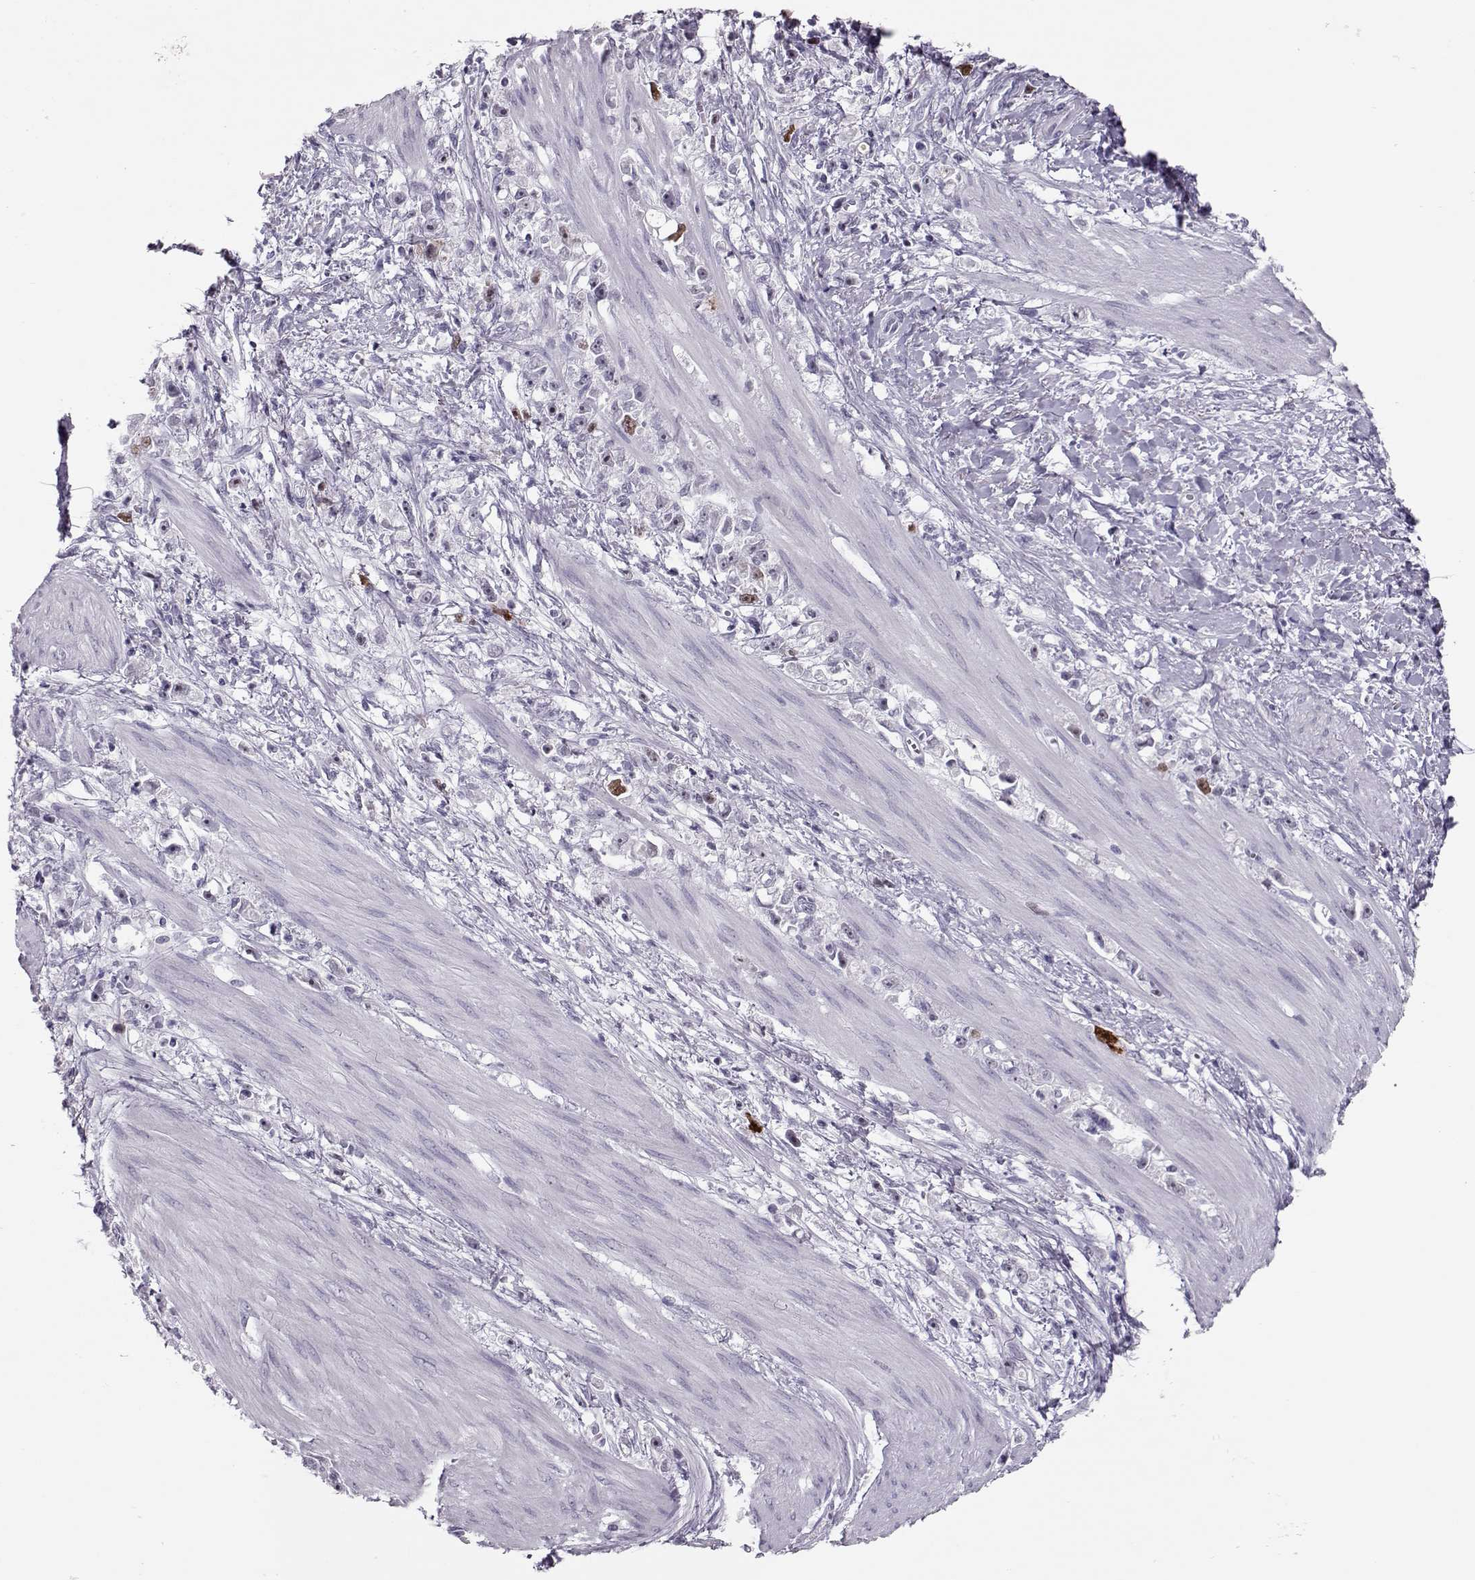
{"staining": {"intensity": "moderate", "quantity": "<25%", "location": "nuclear"}, "tissue": "stomach cancer", "cell_type": "Tumor cells", "image_type": "cancer", "snomed": [{"axis": "morphology", "description": "Adenocarcinoma, NOS"}, {"axis": "topography", "description": "Stomach"}], "caption": "Stomach cancer (adenocarcinoma) stained with a protein marker displays moderate staining in tumor cells.", "gene": "SGO1", "patient": {"sex": "female", "age": 59}}